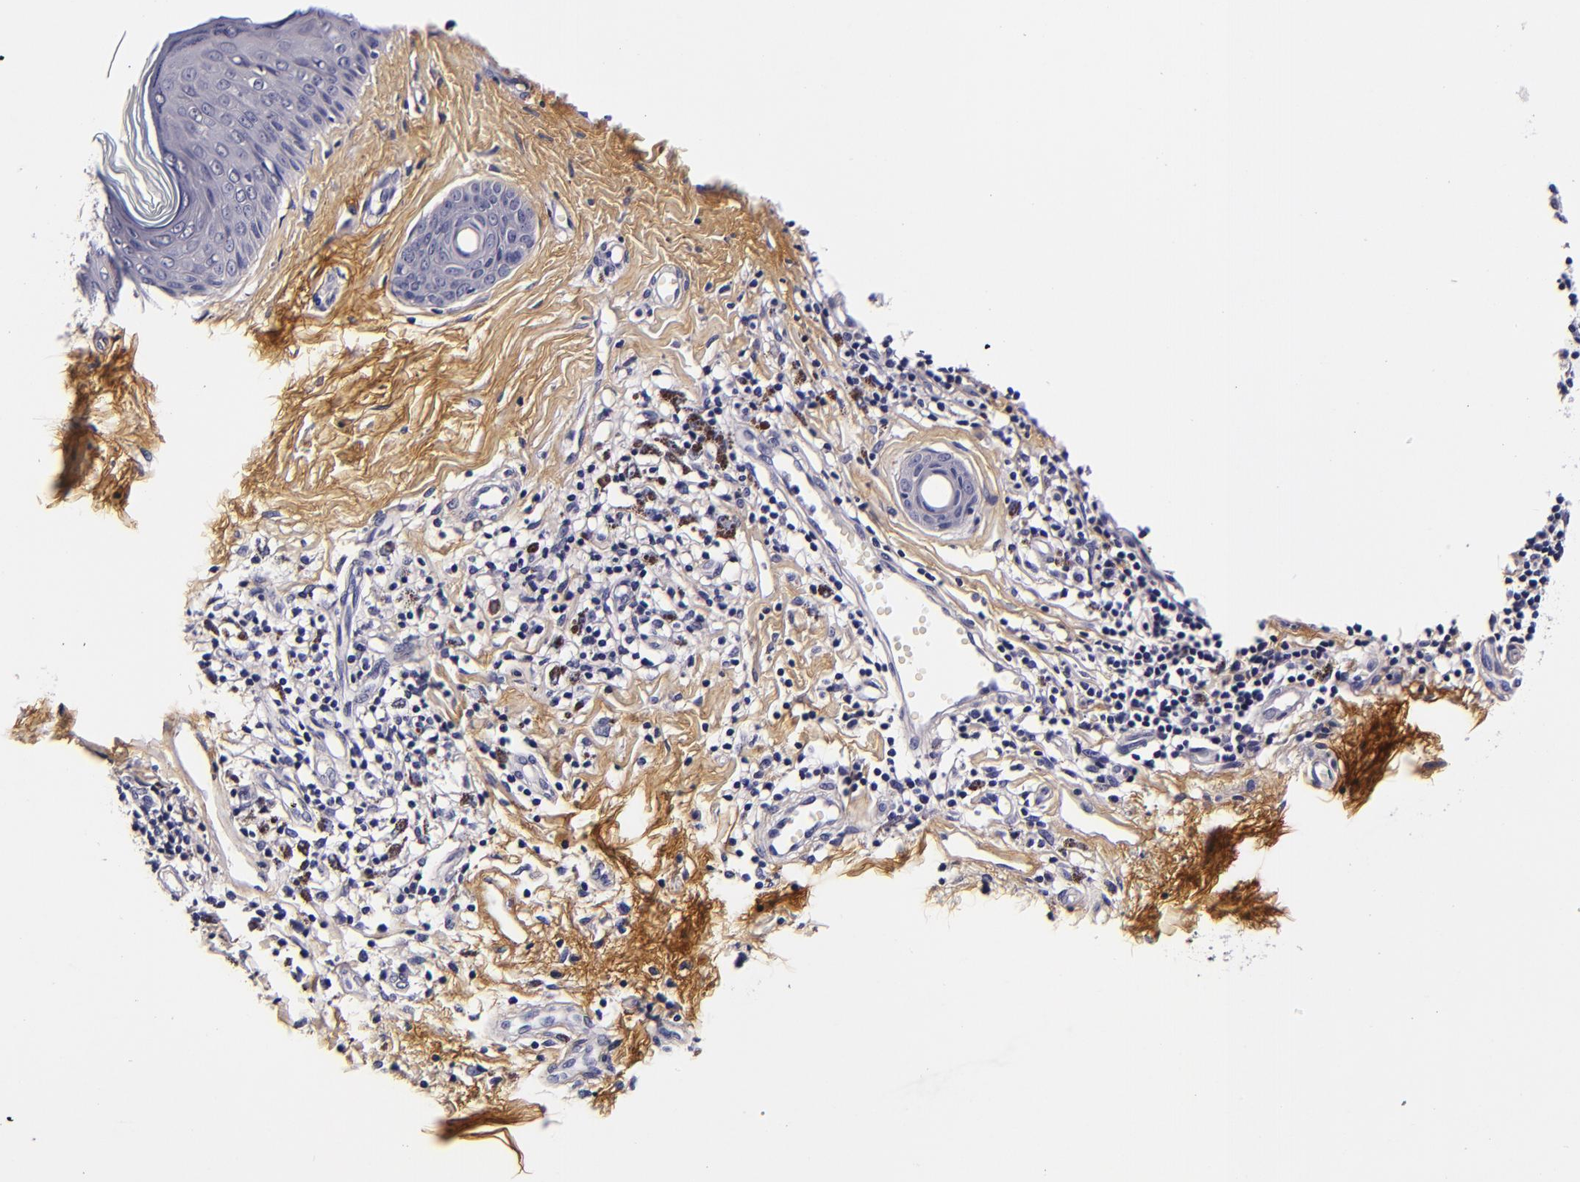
{"staining": {"intensity": "negative", "quantity": "none", "location": "none"}, "tissue": "melanoma", "cell_type": "Tumor cells", "image_type": "cancer", "snomed": [{"axis": "morphology", "description": "Malignant melanoma, NOS"}, {"axis": "topography", "description": "Skin"}], "caption": "This photomicrograph is of melanoma stained with IHC to label a protein in brown with the nuclei are counter-stained blue. There is no staining in tumor cells.", "gene": "FBN1", "patient": {"sex": "male", "age": 23}}